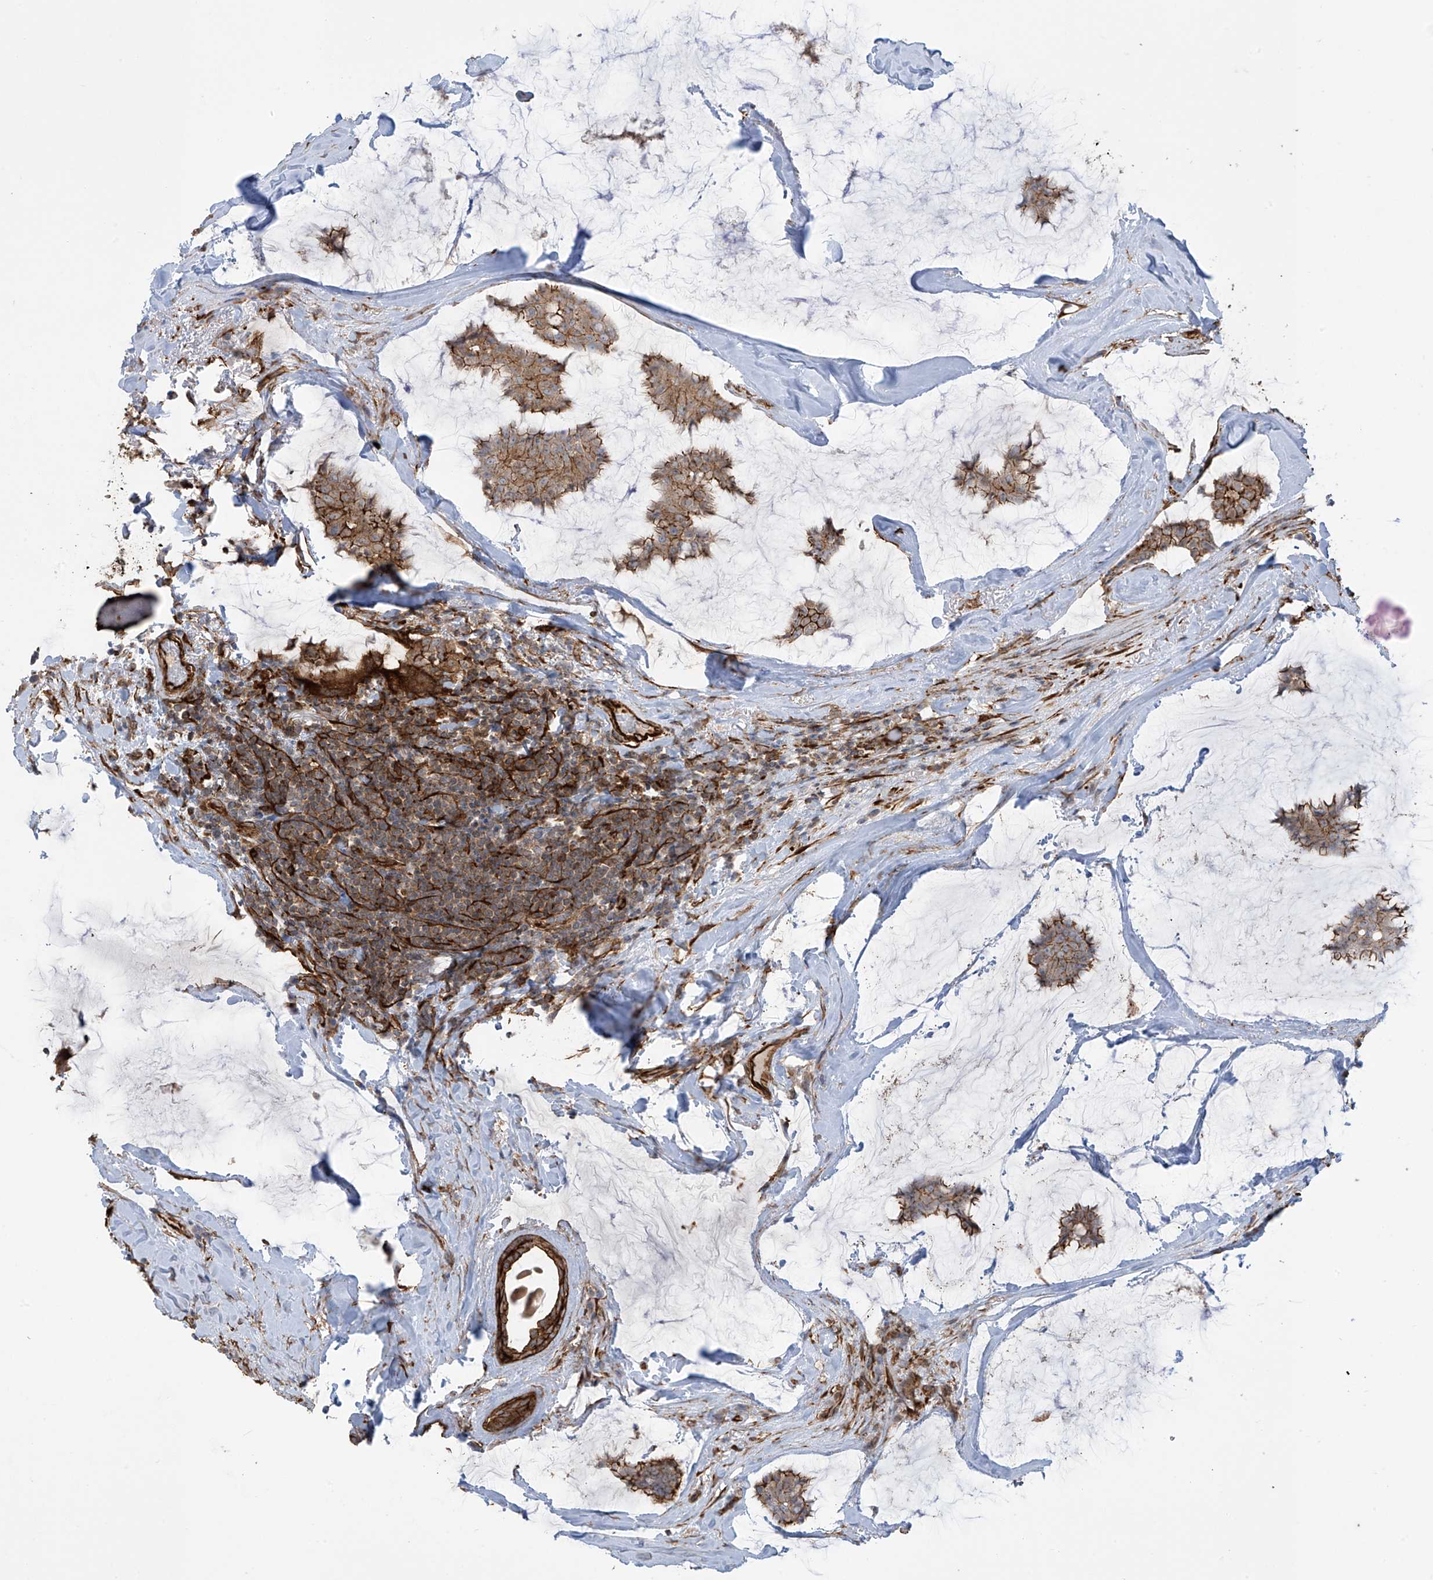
{"staining": {"intensity": "moderate", "quantity": ">75%", "location": "cytoplasmic/membranous"}, "tissue": "breast cancer", "cell_type": "Tumor cells", "image_type": "cancer", "snomed": [{"axis": "morphology", "description": "Duct carcinoma"}, {"axis": "topography", "description": "Breast"}], "caption": "Protein staining by IHC demonstrates moderate cytoplasmic/membranous expression in about >75% of tumor cells in breast cancer (invasive ductal carcinoma).", "gene": "SLC9A2", "patient": {"sex": "female", "age": 93}}